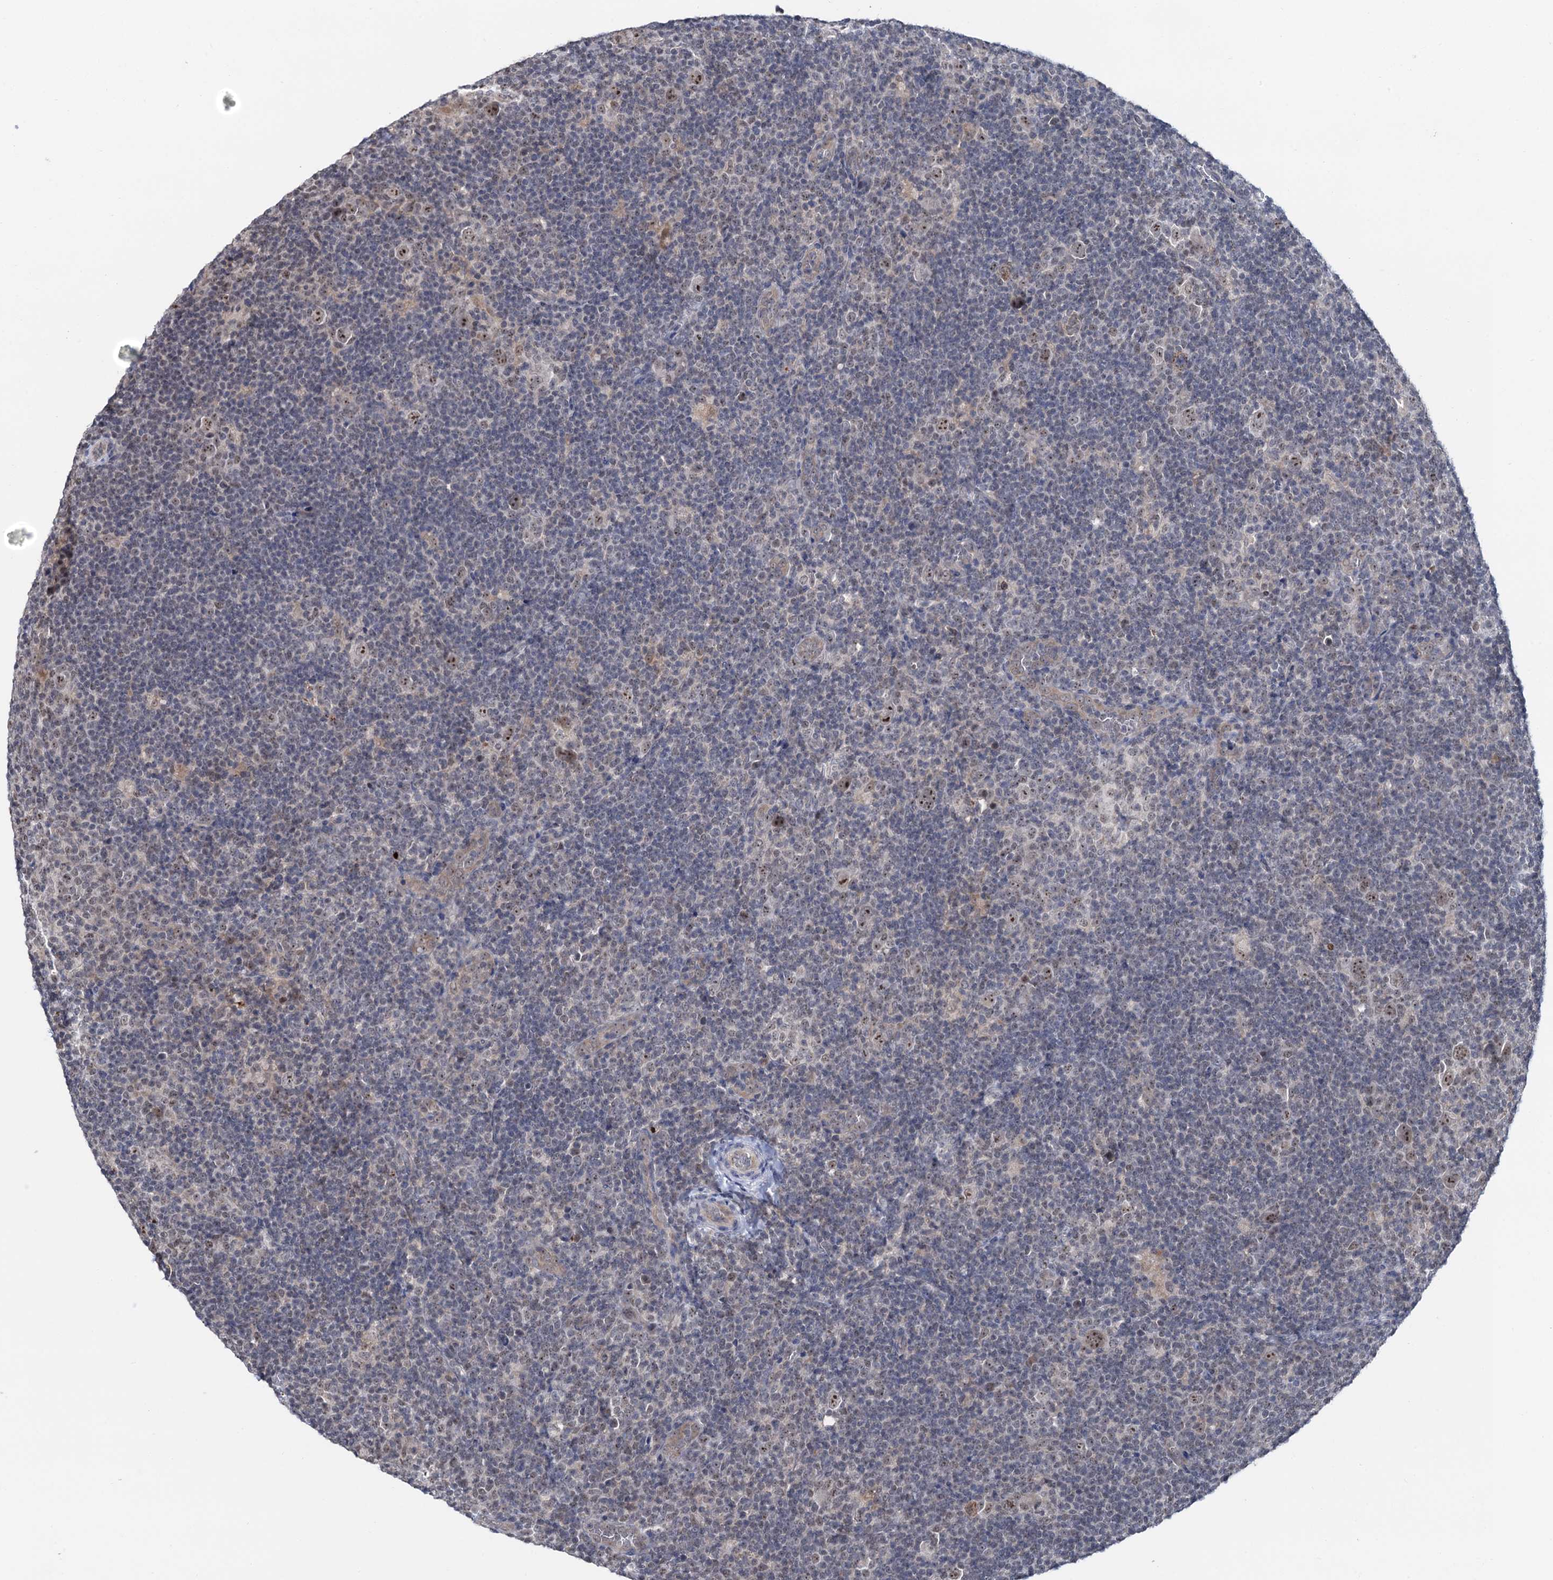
{"staining": {"intensity": "moderate", "quantity": ">75%", "location": "nuclear"}, "tissue": "lymphoma", "cell_type": "Tumor cells", "image_type": "cancer", "snomed": [{"axis": "morphology", "description": "Hodgkin's disease, NOS"}, {"axis": "topography", "description": "Lymph node"}], "caption": "Immunohistochemistry (IHC) photomicrograph of neoplastic tissue: lymphoma stained using immunohistochemistry (IHC) shows medium levels of moderate protein expression localized specifically in the nuclear of tumor cells, appearing as a nuclear brown color.", "gene": "NAT10", "patient": {"sex": "female", "age": 57}}